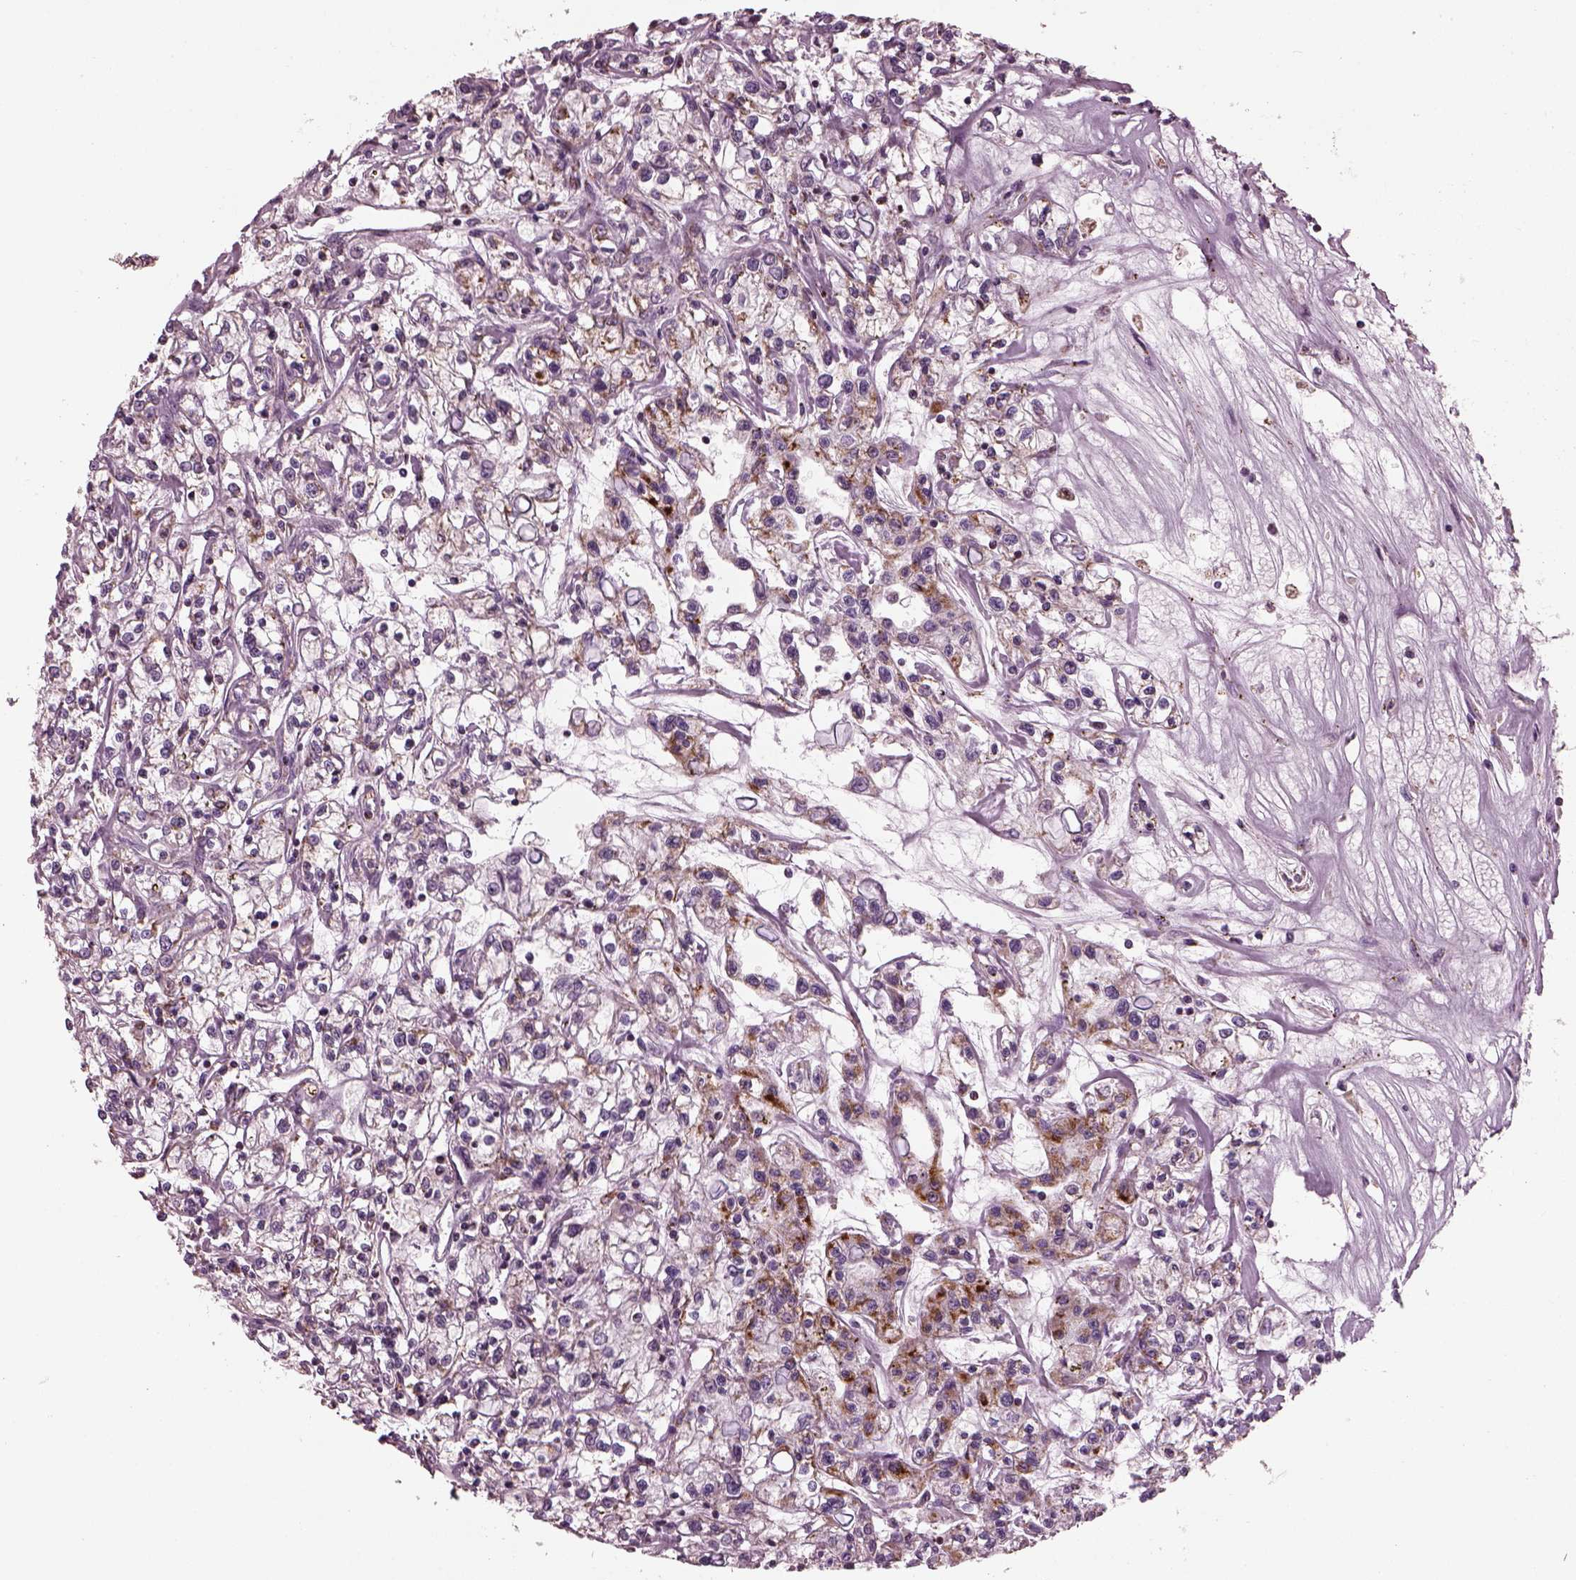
{"staining": {"intensity": "moderate", "quantity": "<25%", "location": "cytoplasmic/membranous"}, "tissue": "renal cancer", "cell_type": "Tumor cells", "image_type": "cancer", "snomed": [{"axis": "morphology", "description": "Adenocarcinoma, NOS"}, {"axis": "topography", "description": "Kidney"}], "caption": "Protein expression analysis of renal adenocarcinoma exhibits moderate cytoplasmic/membranous expression in about <25% of tumor cells.", "gene": "ATP5MF", "patient": {"sex": "female", "age": 59}}